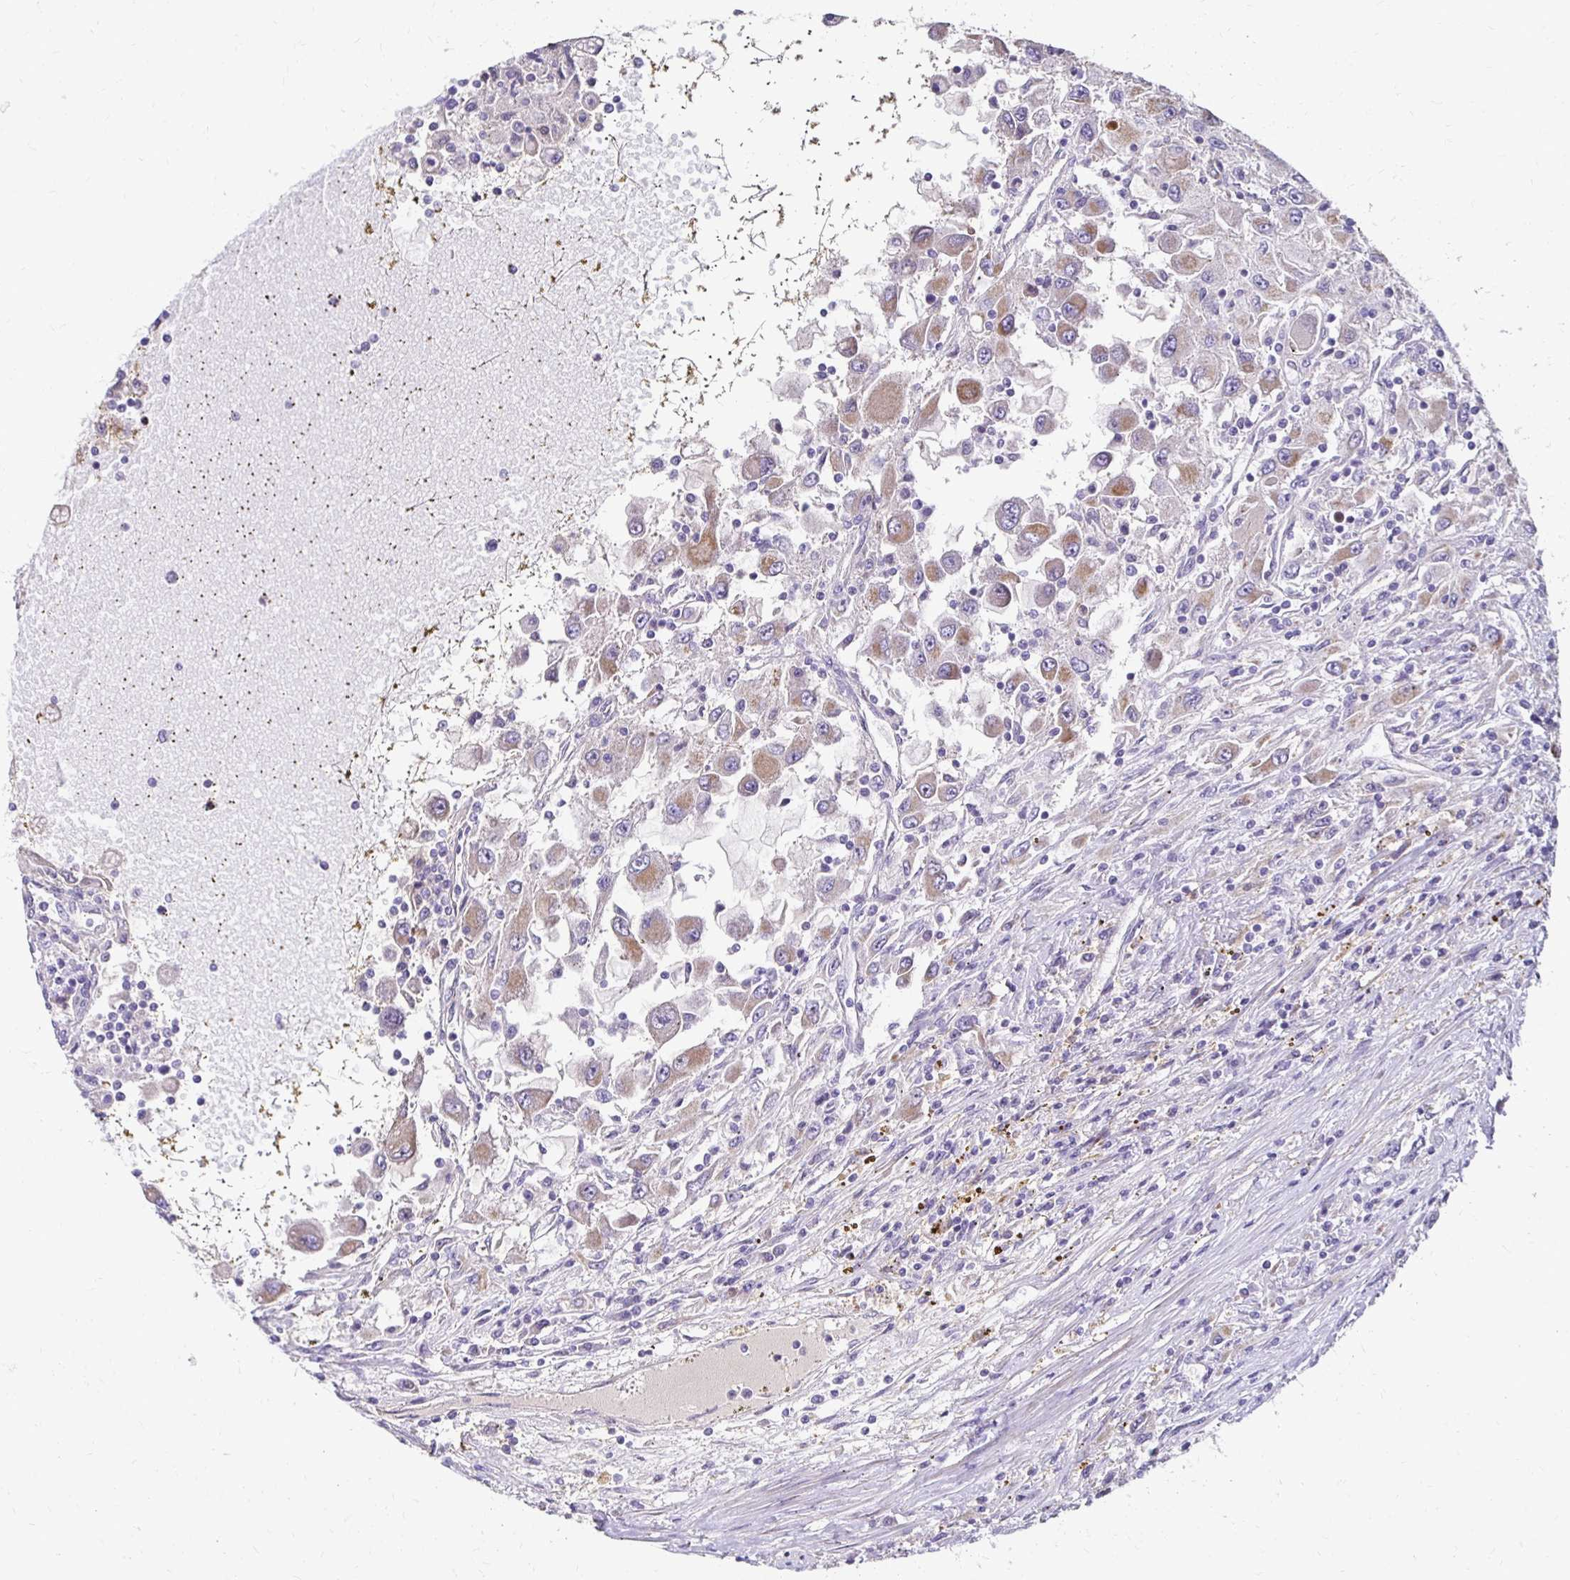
{"staining": {"intensity": "weak", "quantity": "25%-75%", "location": "cytoplasmic/membranous"}, "tissue": "renal cancer", "cell_type": "Tumor cells", "image_type": "cancer", "snomed": [{"axis": "morphology", "description": "Adenocarcinoma, NOS"}, {"axis": "topography", "description": "Kidney"}], "caption": "Tumor cells show low levels of weak cytoplasmic/membranous staining in approximately 25%-75% of cells in renal cancer (adenocarcinoma).", "gene": "AKAP6", "patient": {"sex": "female", "age": 67}}